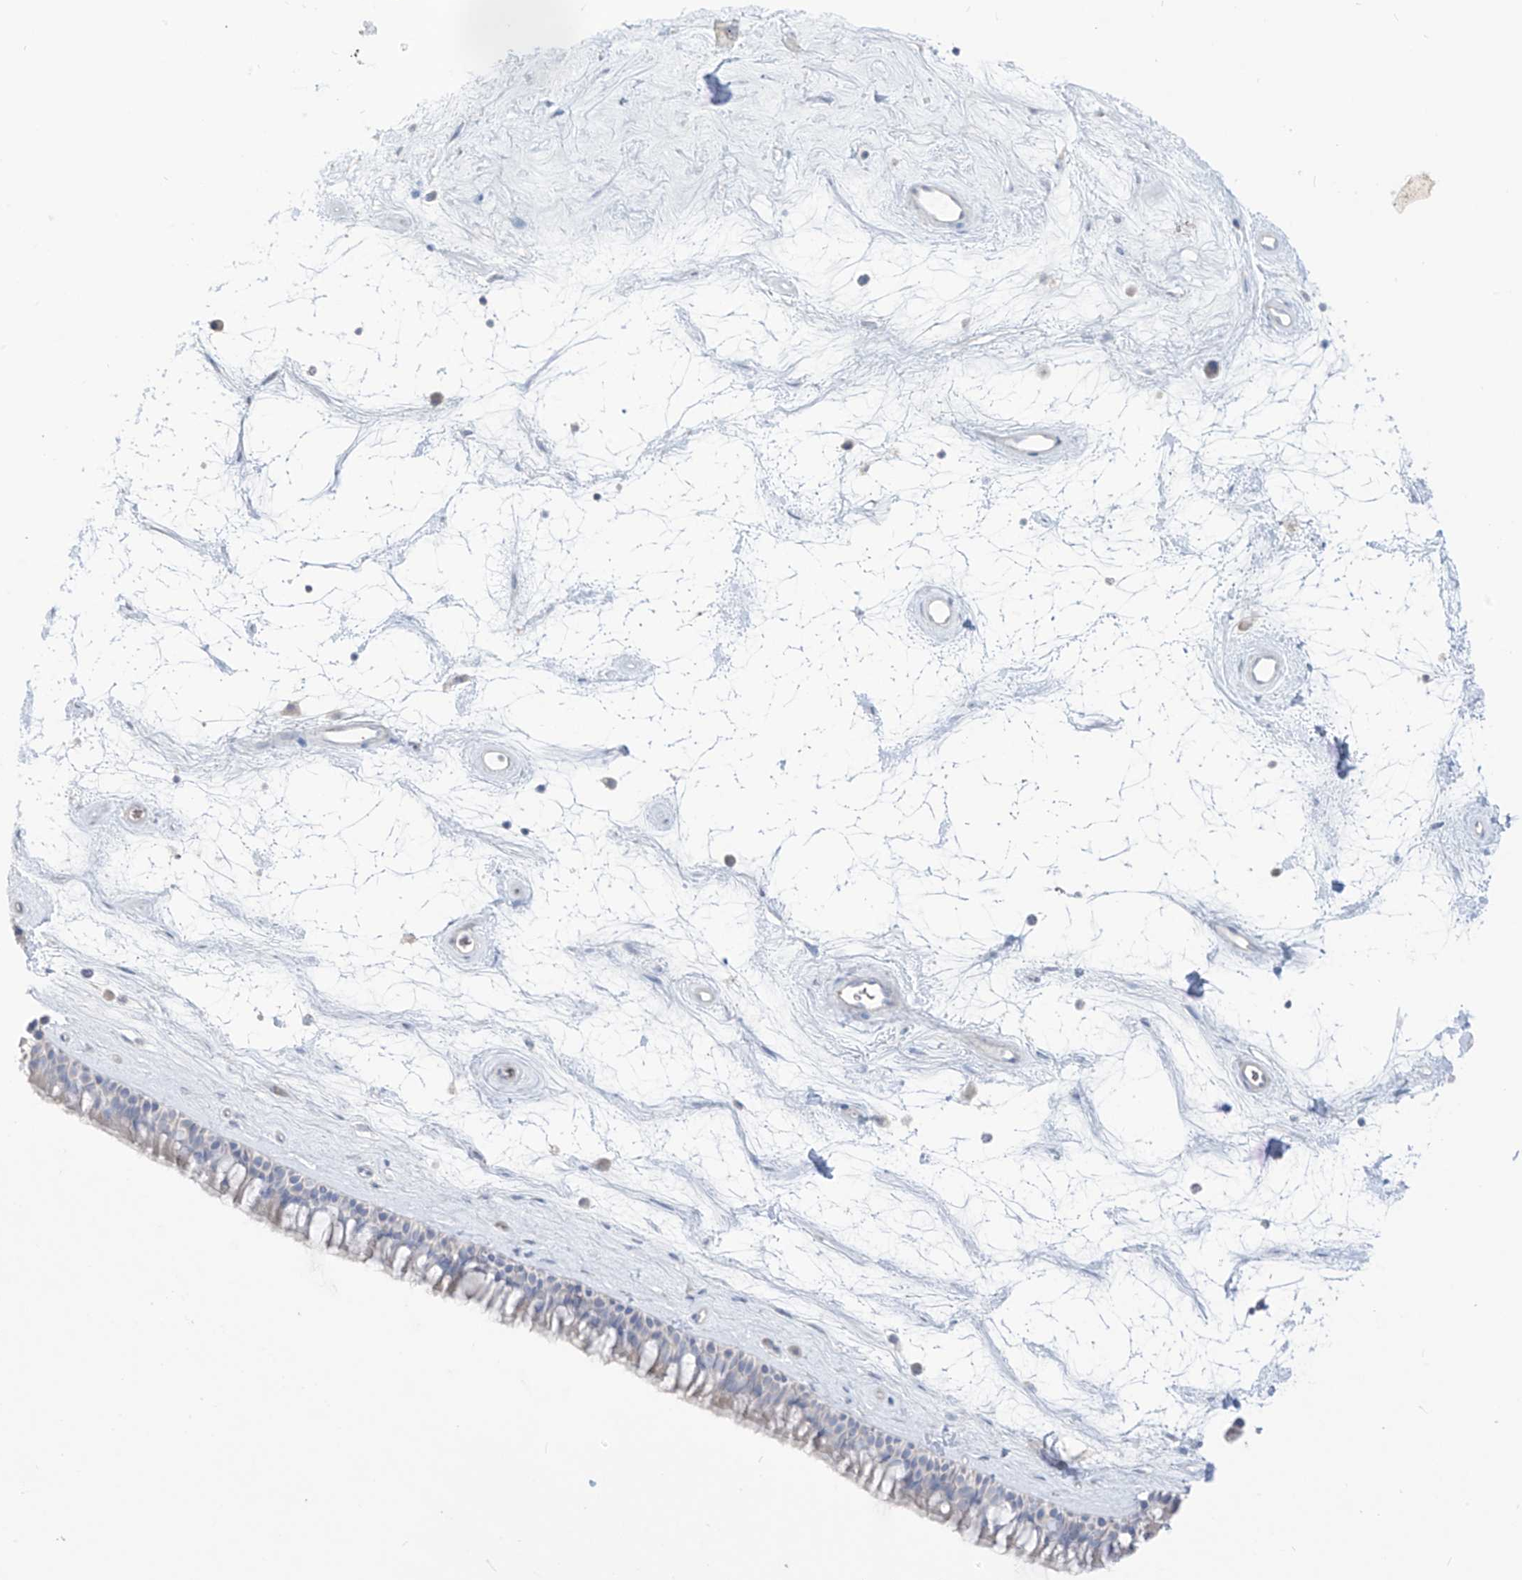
{"staining": {"intensity": "negative", "quantity": "none", "location": "none"}, "tissue": "nasopharynx", "cell_type": "Respiratory epithelial cells", "image_type": "normal", "snomed": [{"axis": "morphology", "description": "Normal tissue, NOS"}, {"axis": "topography", "description": "Nasopharynx"}], "caption": "Immunohistochemistry (IHC) image of benign nasopharynx: human nasopharynx stained with DAB (3,3'-diaminobenzidine) demonstrates no significant protein expression in respiratory epithelial cells.", "gene": "ASPRV1", "patient": {"sex": "male", "age": 64}}